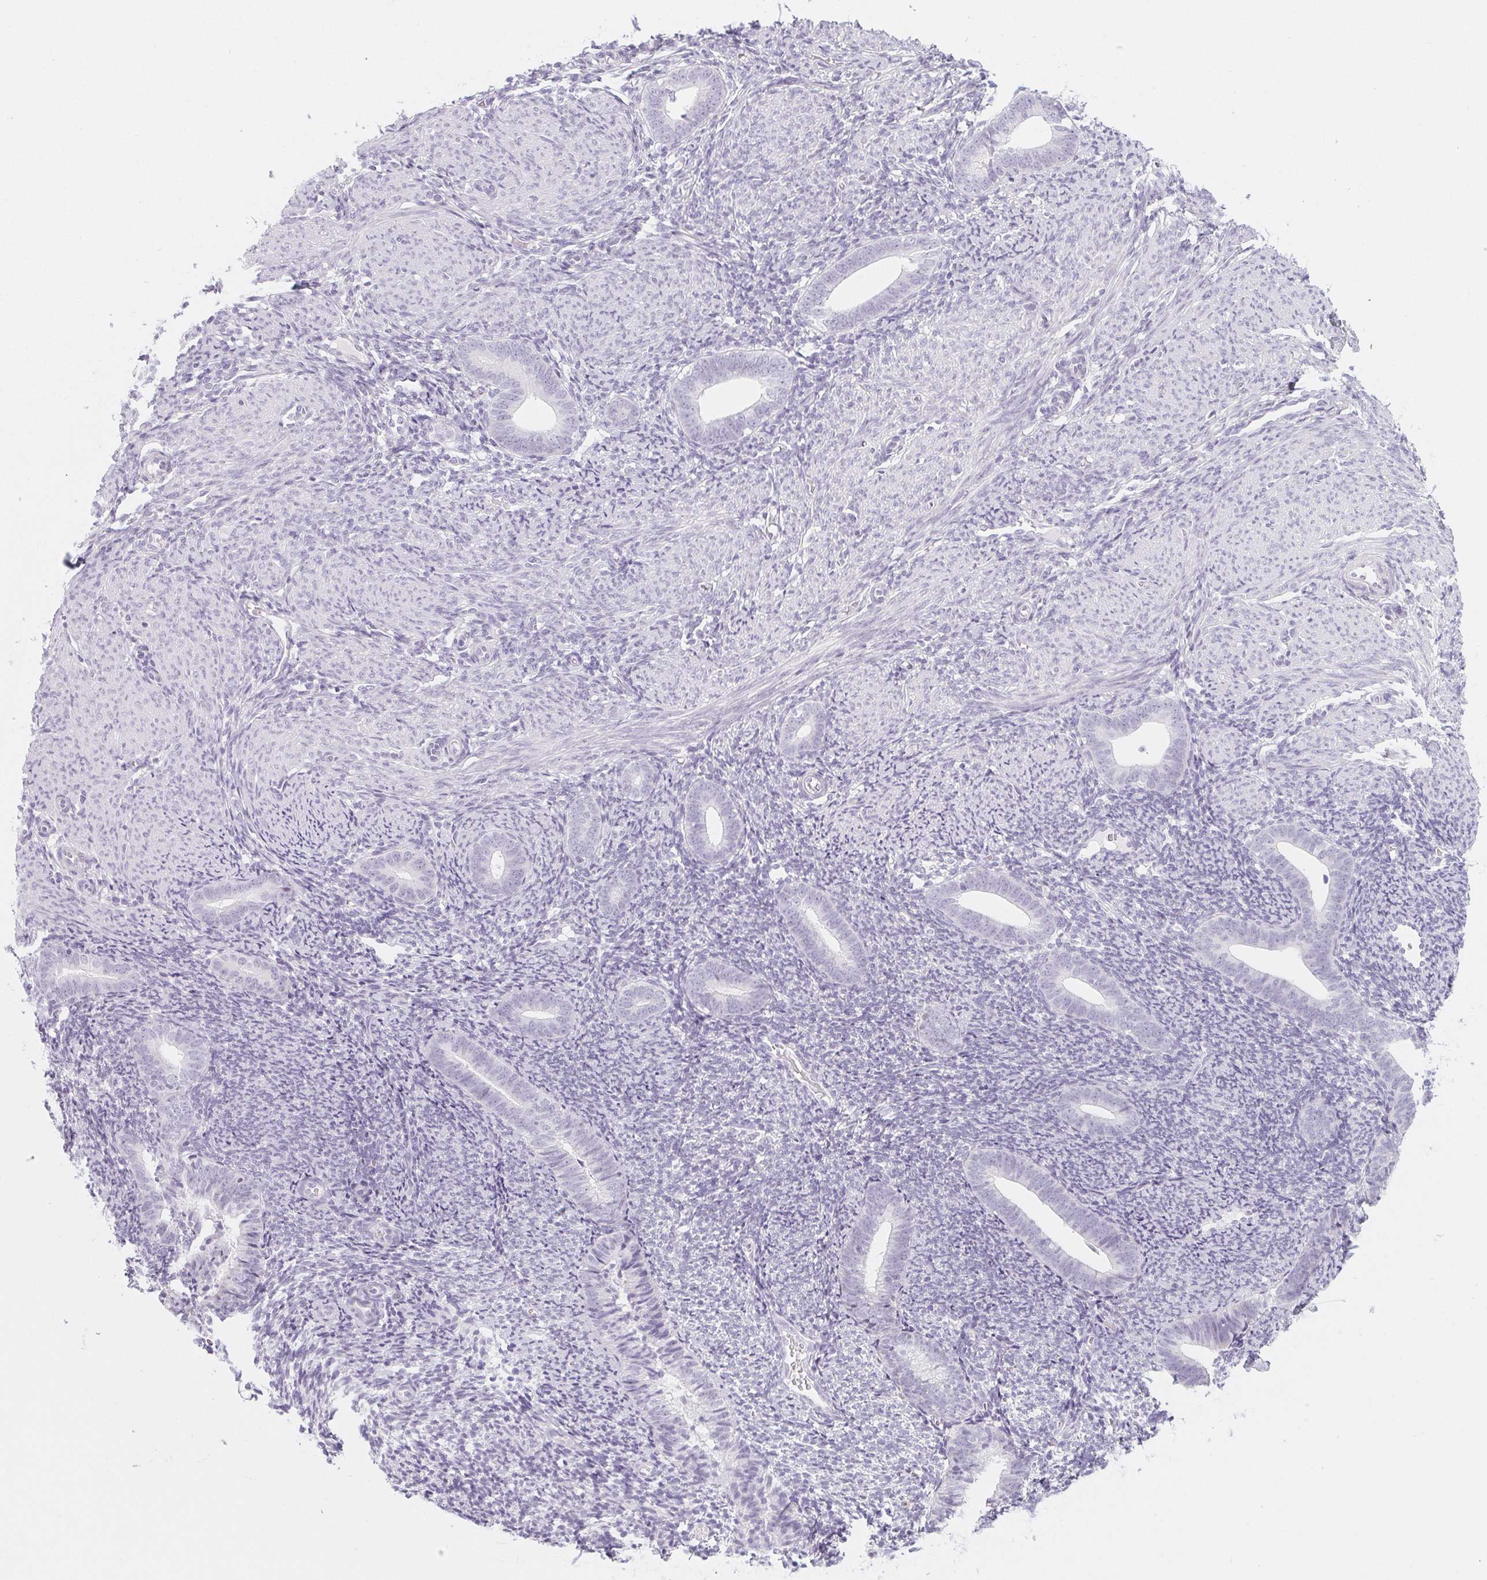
{"staining": {"intensity": "negative", "quantity": "none", "location": "none"}, "tissue": "endometrium", "cell_type": "Cells in endometrial stroma", "image_type": "normal", "snomed": [{"axis": "morphology", "description": "Normal tissue, NOS"}, {"axis": "topography", "description": "Endometrium"}], "caption": "Cells in endometrial stroma are negative for brown protein staining in unremarkable endometrium. (Brightfield microscopy of DAB immunohistochemistry (IHC) at high magnification).", "gene": "SH3GL2", "patient": {"sex": "female", "age": 39}}